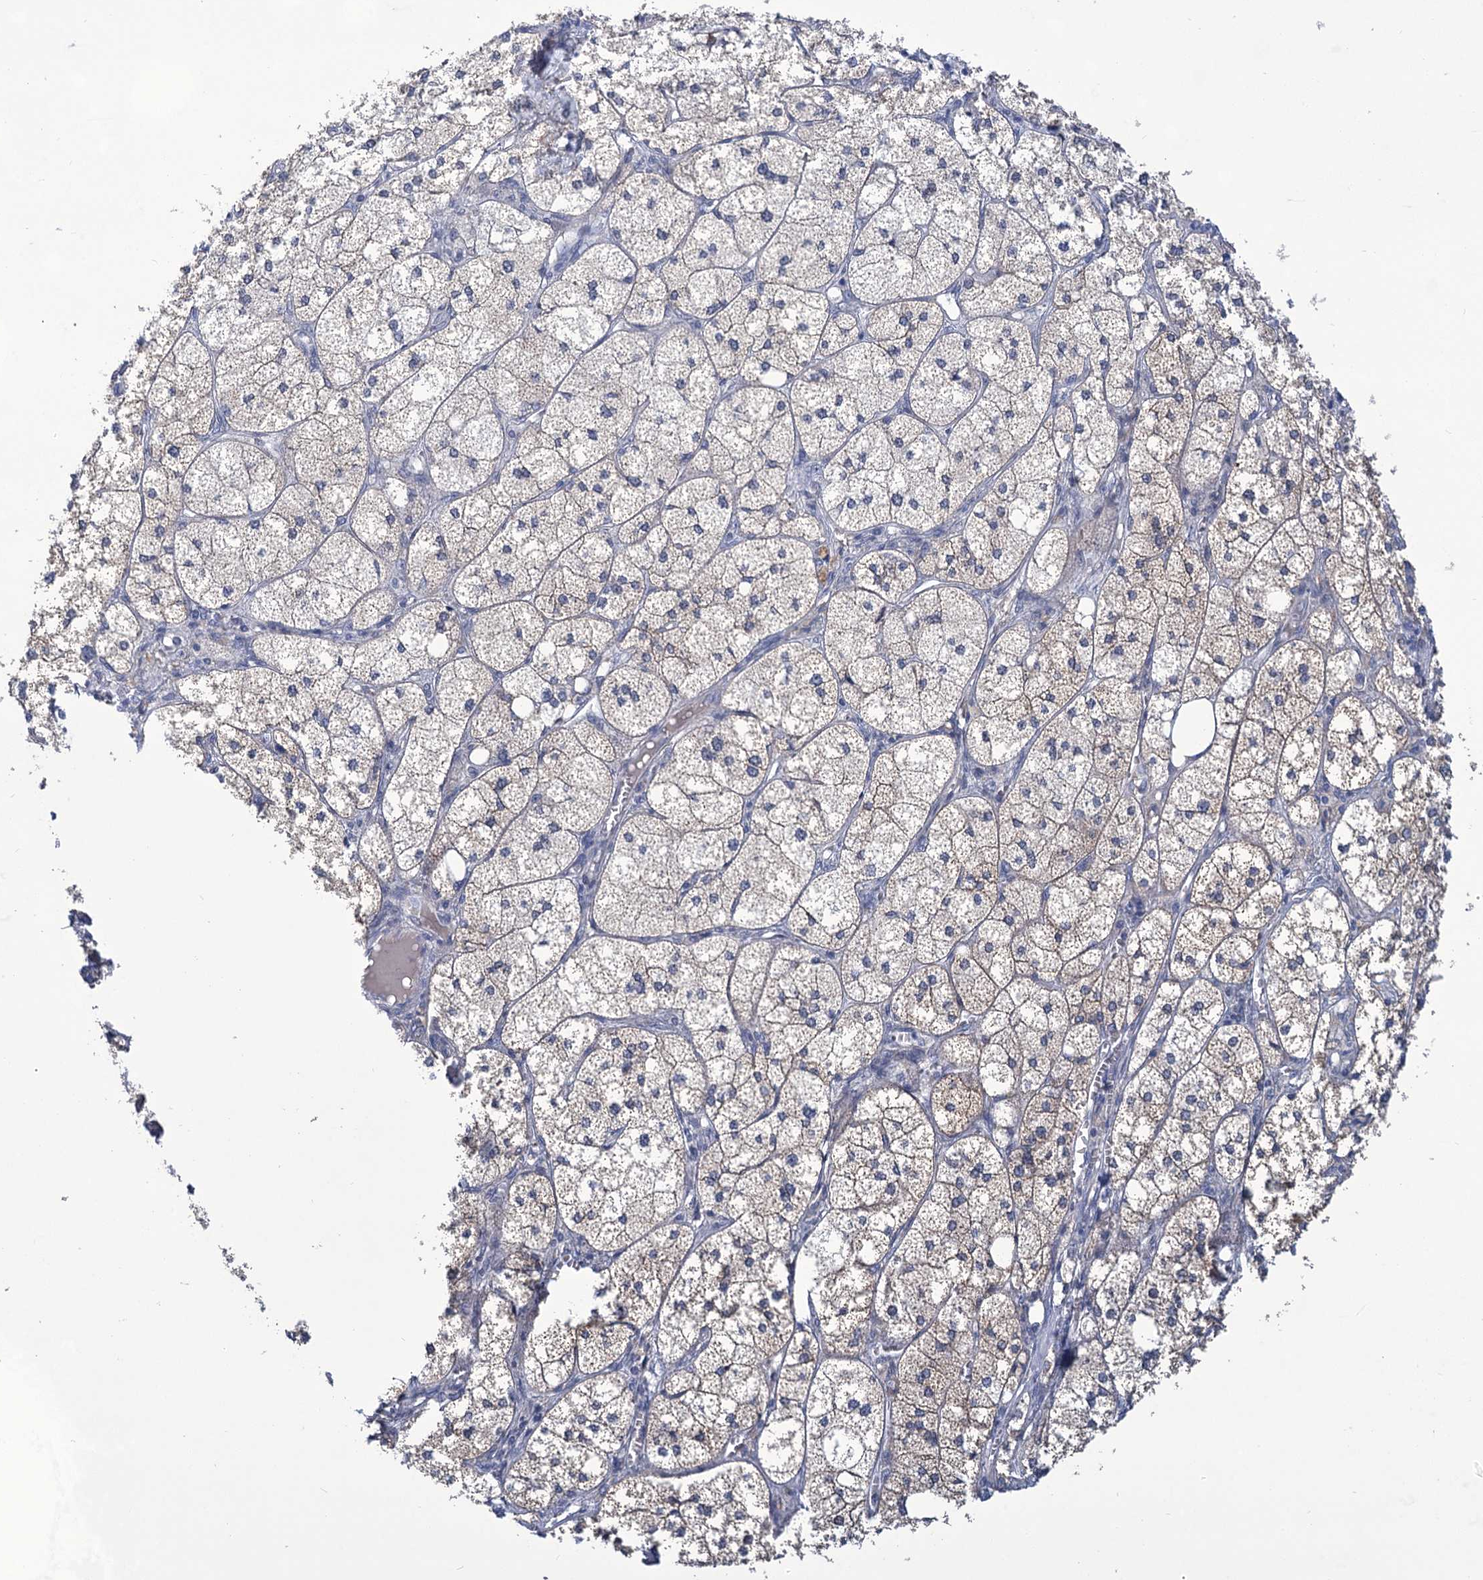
{"staining": {"intensity": "strong", "quantity": "<25%", "location": "cytoplasmic/membranous"}, "tissue": "adrenal gland", "cell_type": "Glandular cells", "image_type": "normal", "snomed": [{"axis": "morphology", "description": "Normal tissue, NOS"}, {"axis": "topography", "description": "Adrenal gland"}], "caption": "A brown stain highlights strong cytoplasmic/membranous staining of a protein in glandular cells of normal adrenal gland. The staining is performed using DAB (3,3'-diaminobenzidine) brown chromogen to label protein expression. The nuclei are counter-stained blue using hematoxylin.", "gene": "TTC17", "patient": {"sex": "female", "age": 61}}